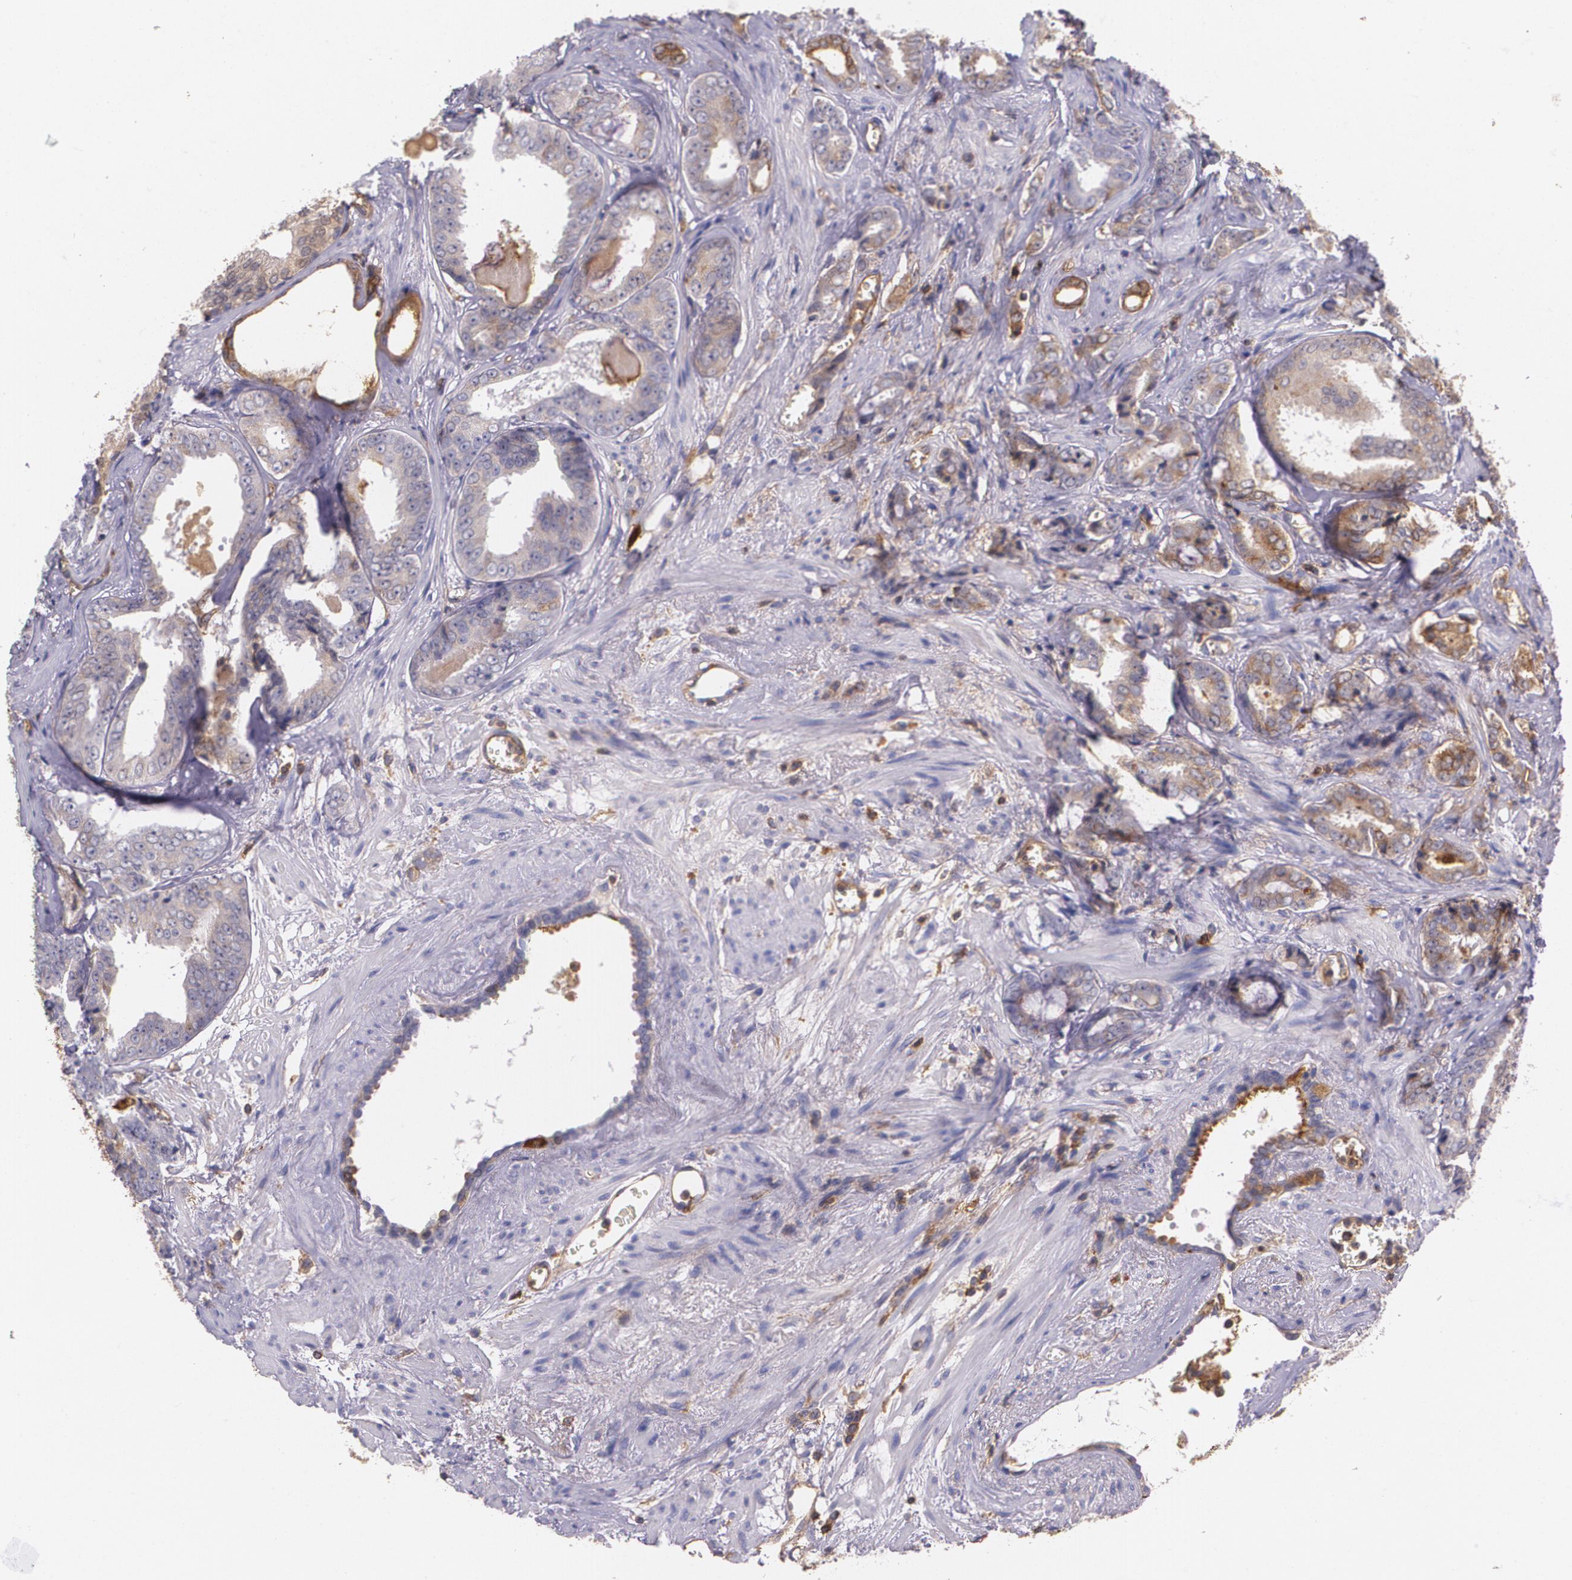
{"staining": {"intensity": "moderate", "quantity": "25%-75%", "location": "cytoplasmic/membranous"}, "tissue": "prostate cancer", "cell_type": "Tumor cells", "image_type": "cancer", "snomed": [{"axis": "morphology", "description": "Adenocarcinoma, Medium grade"}, {"axis": "topography", "description": "Prostate"}], "caption": "DAB (3,3'-diaminobenzidine) immunohistochemical staining of human prostate cancer exhibits moderate cytoplasmic/membranous protein staining in approximately 25%-75% of tumor cells.", "gene": "B2M", "patient": {"sex": "male", "age": 79}}